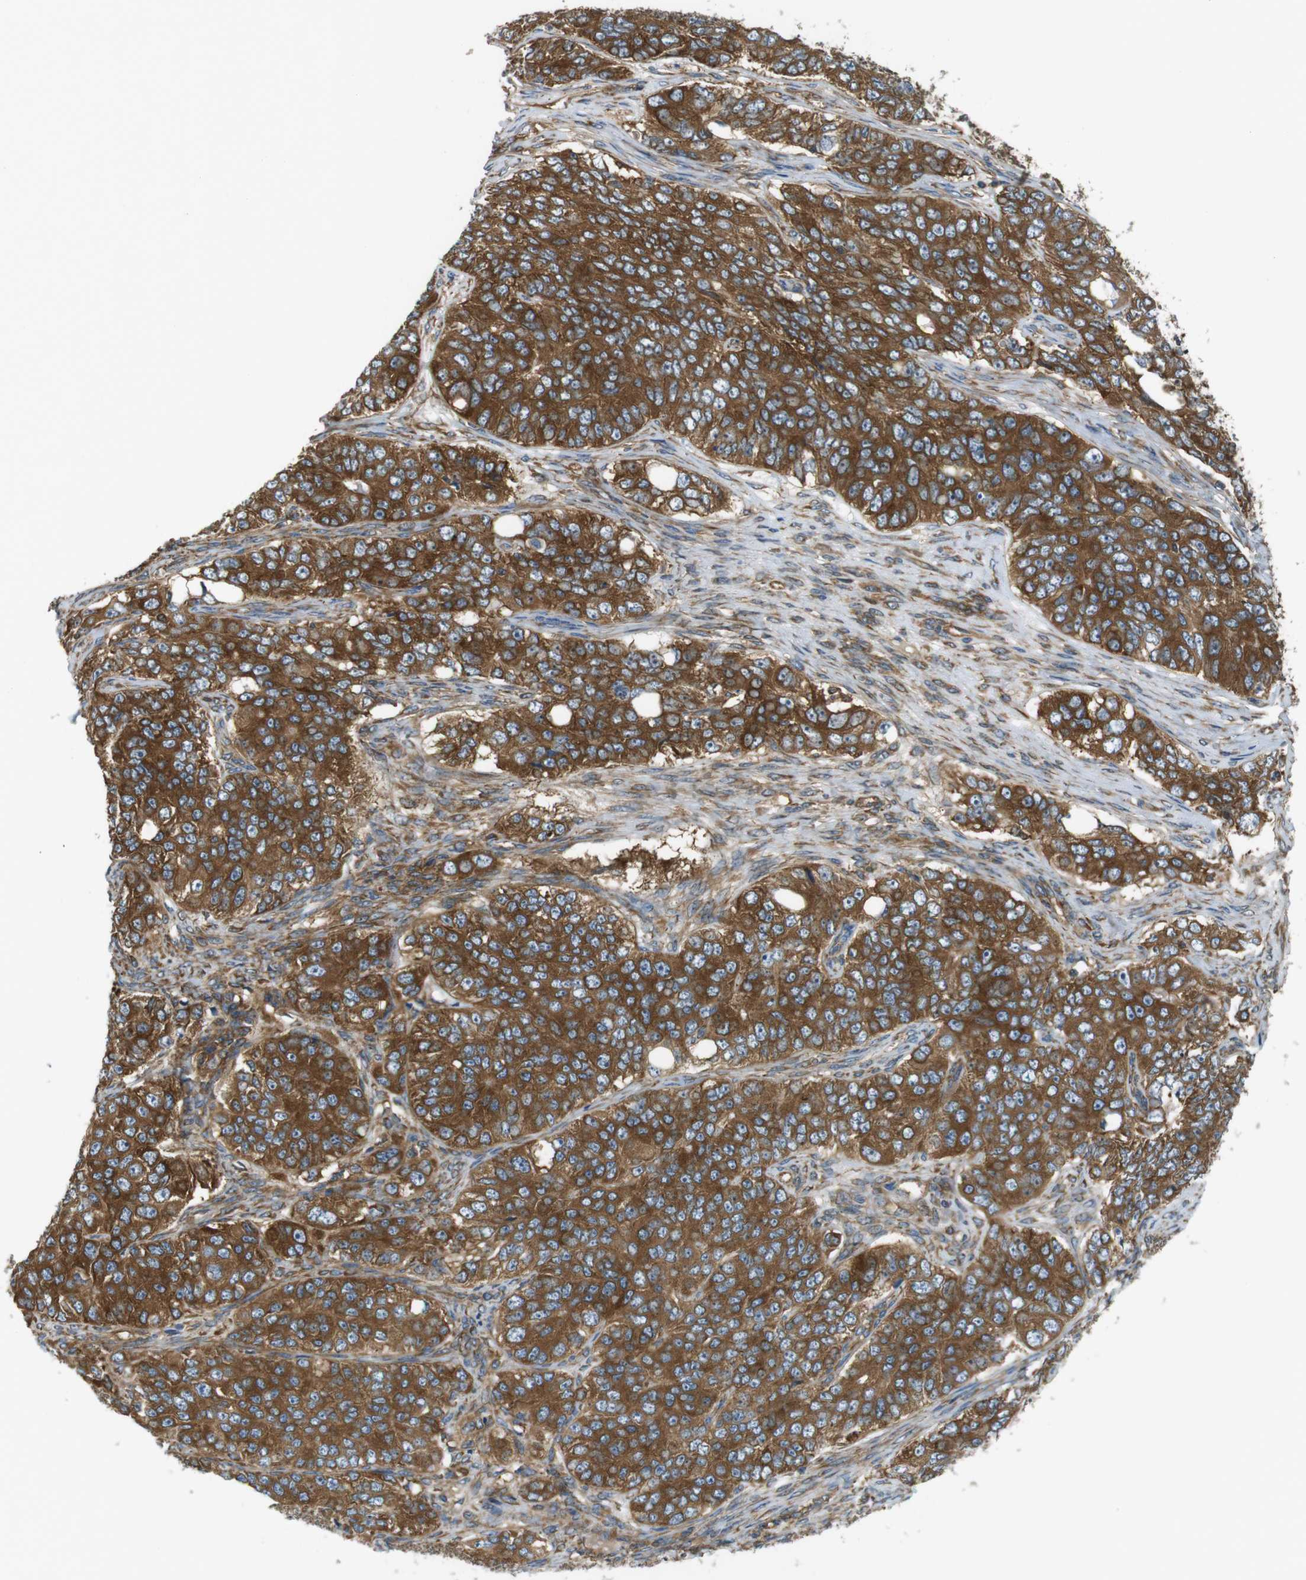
{"staining": {"intensity": "moderate", "quantity": ">75%", "location": "cytoplasmic/membranous"}, "tissue": "ovarian cancer", "cell_type": "Tumor cells", "image_type": "cancer", "snomed": [{"axis": "morphology", "description": "Carcinoma, endometroid"}, {"axis": "topography", "description": "Ovary"}], "caption": "The immunohistochemical stain labels moderate cytoplasmic/membranous staining in tumor cells of endometroid carcinoma (ovarian) tissue.", "gene": "TSC1", "patient": {"sex": "female", "age": 51}}